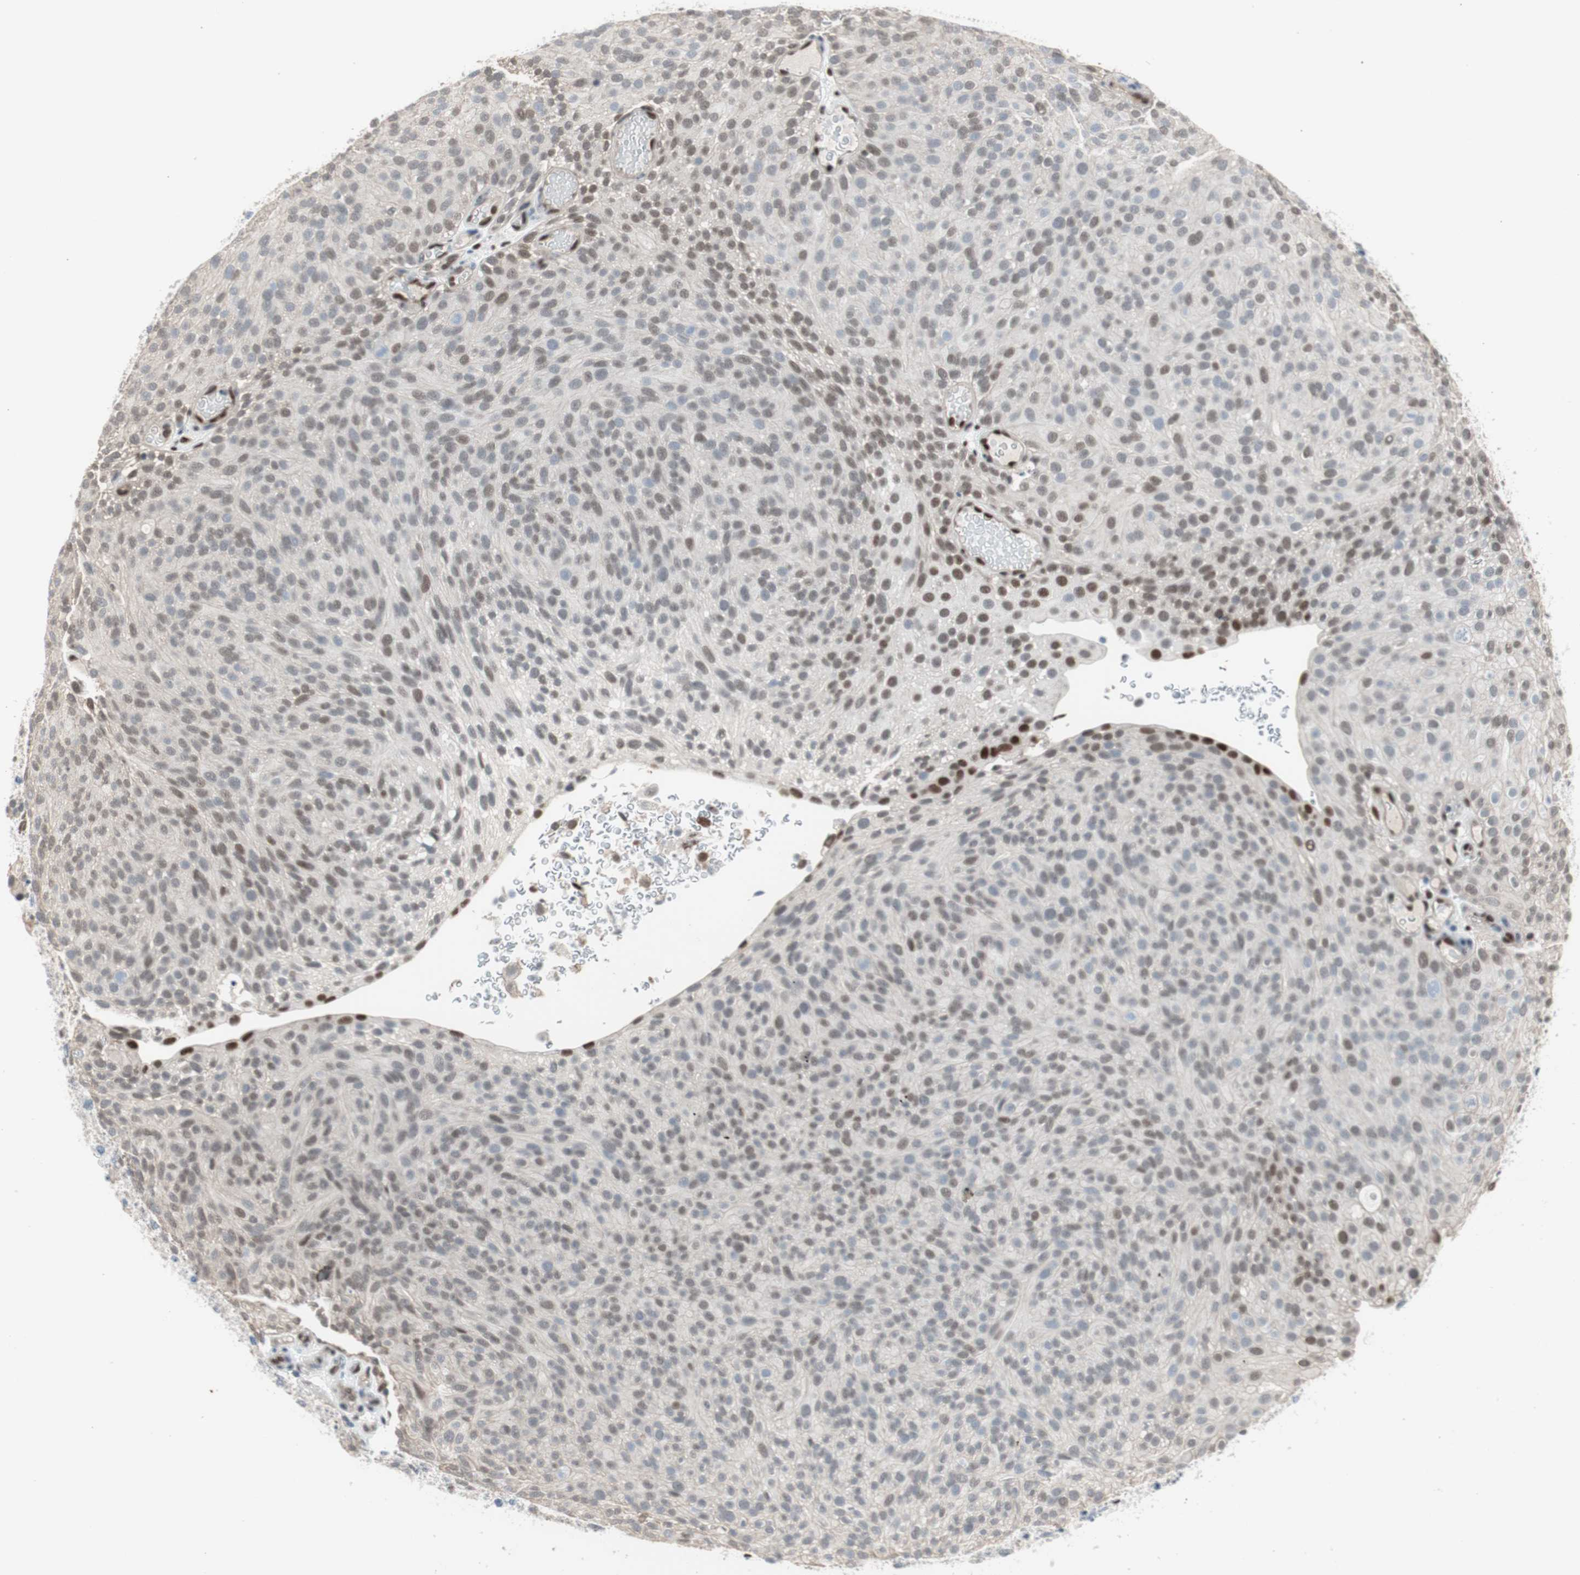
{"staining": {"intensity": "weak", "quantity": "25%-75%", "location": "nuclear"}, "tissue": "urothelial cancer", "cell_type": "Tumor cells", "image_type": "cancer", "snomed": [{"axis": "morphology", "description": "Urothelial carcinoma, Low grade"}, {"axis": "topography", "description": "Urinary bladder"}], "caption": "DAB (3,3'-diaminobenzidine) immunohistochemical staining of urothelial carcinoma (low-grade) exhibits weak nuclear protein expression in approximately 25%-75% of tumor cells. Immunohistochemistry stains the protein of interest in brown and the nuclei are stained blue.", "gene": "PML", "patient": {"sex": "male", "age": 78}}